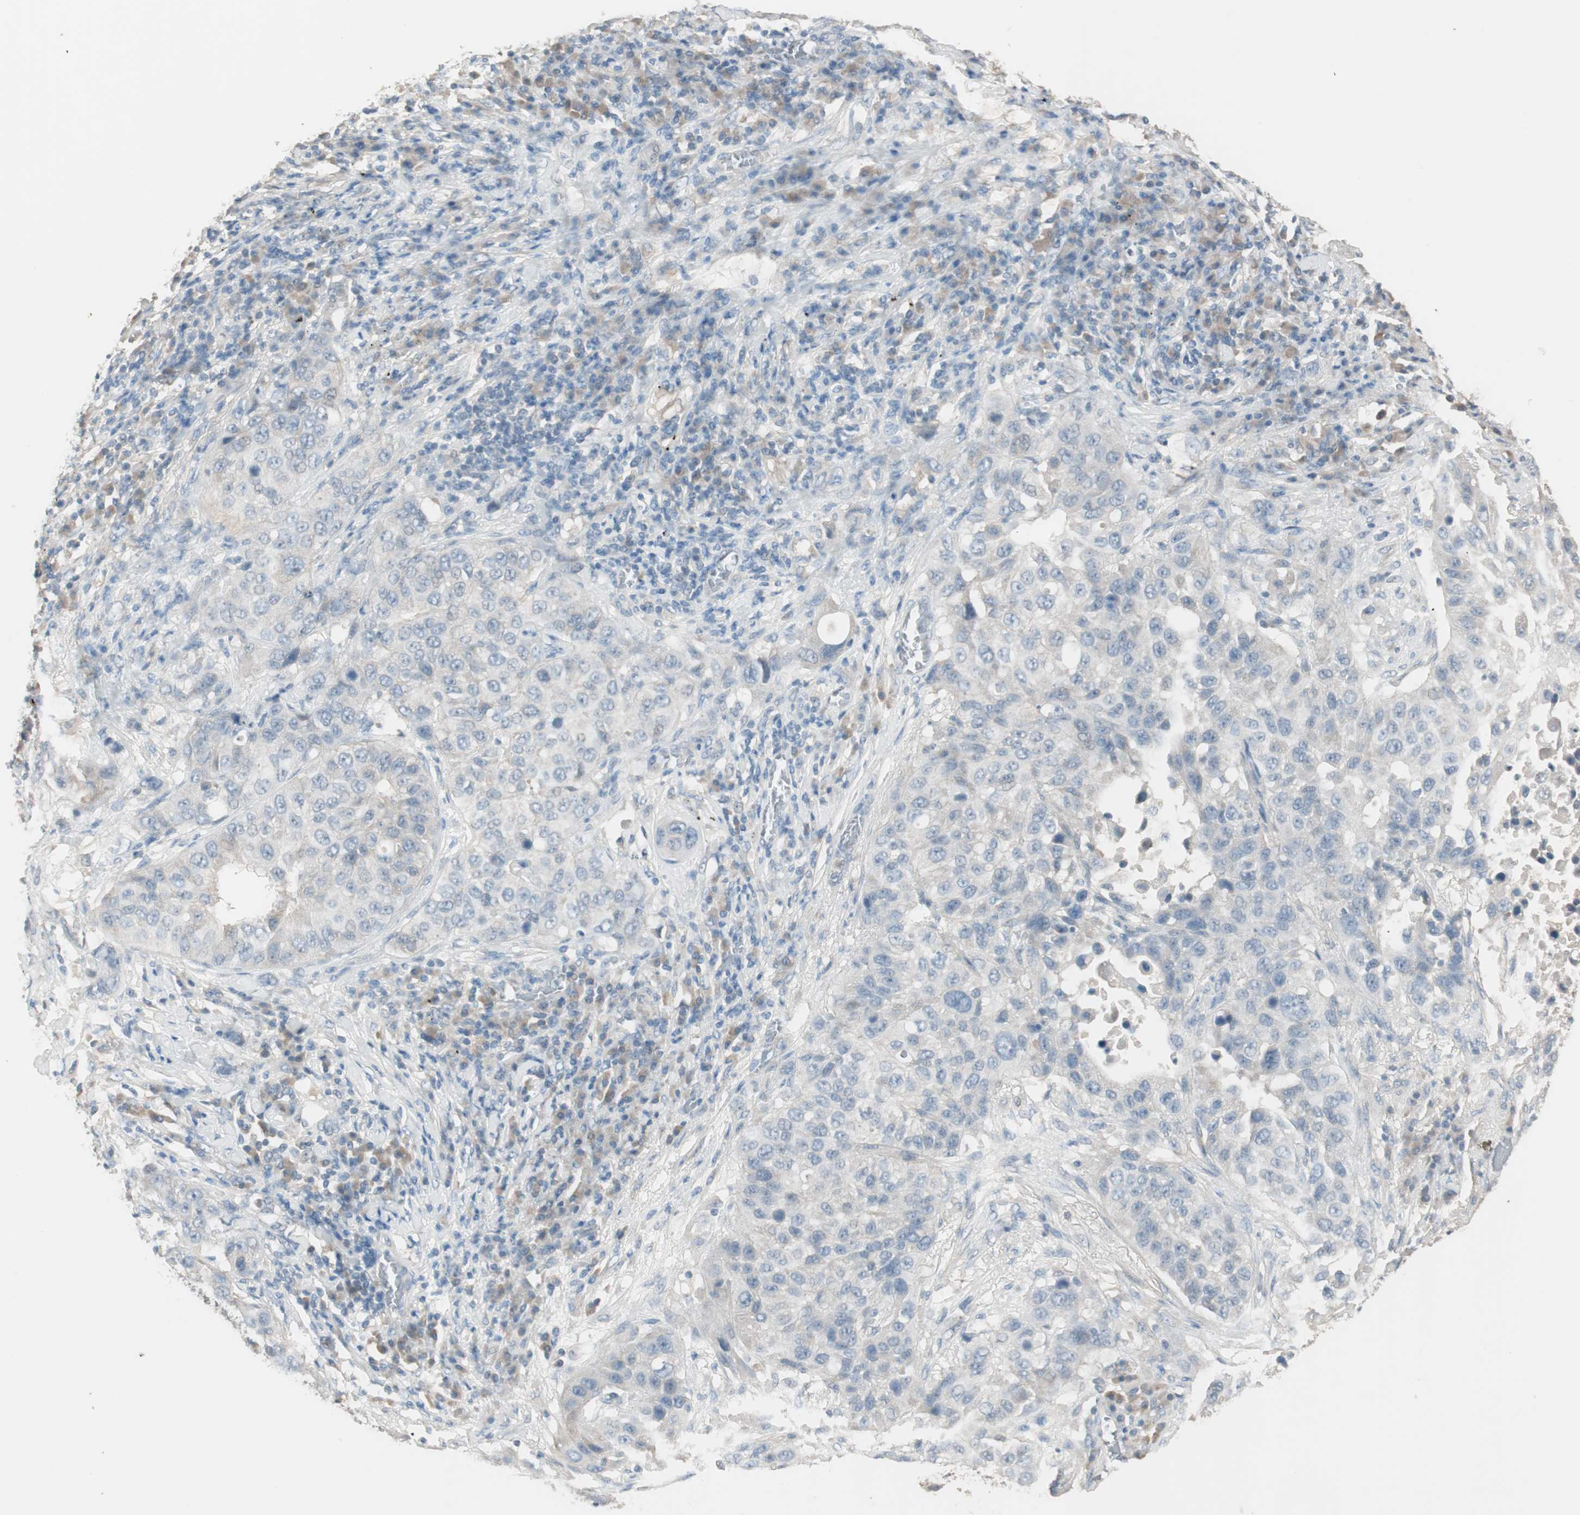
{"staining": {"intensity": "negative", "quantity": "none", "location": "none"}, "tissue": "lung cancer", "cell_type": "Tumor cells", "image_type": "cancer", "snomed": [{"axis": "morphology", "description": "Squamous cell carcinoma, NOS"}, {"axis": "topography", "description": "Lung"}], "caption": "This is an IHC histopathology image of human lung cancer. There is no positivity in tumor cells.", "gene": "KHK", "patient": {"sex": "male", "age": 57}}